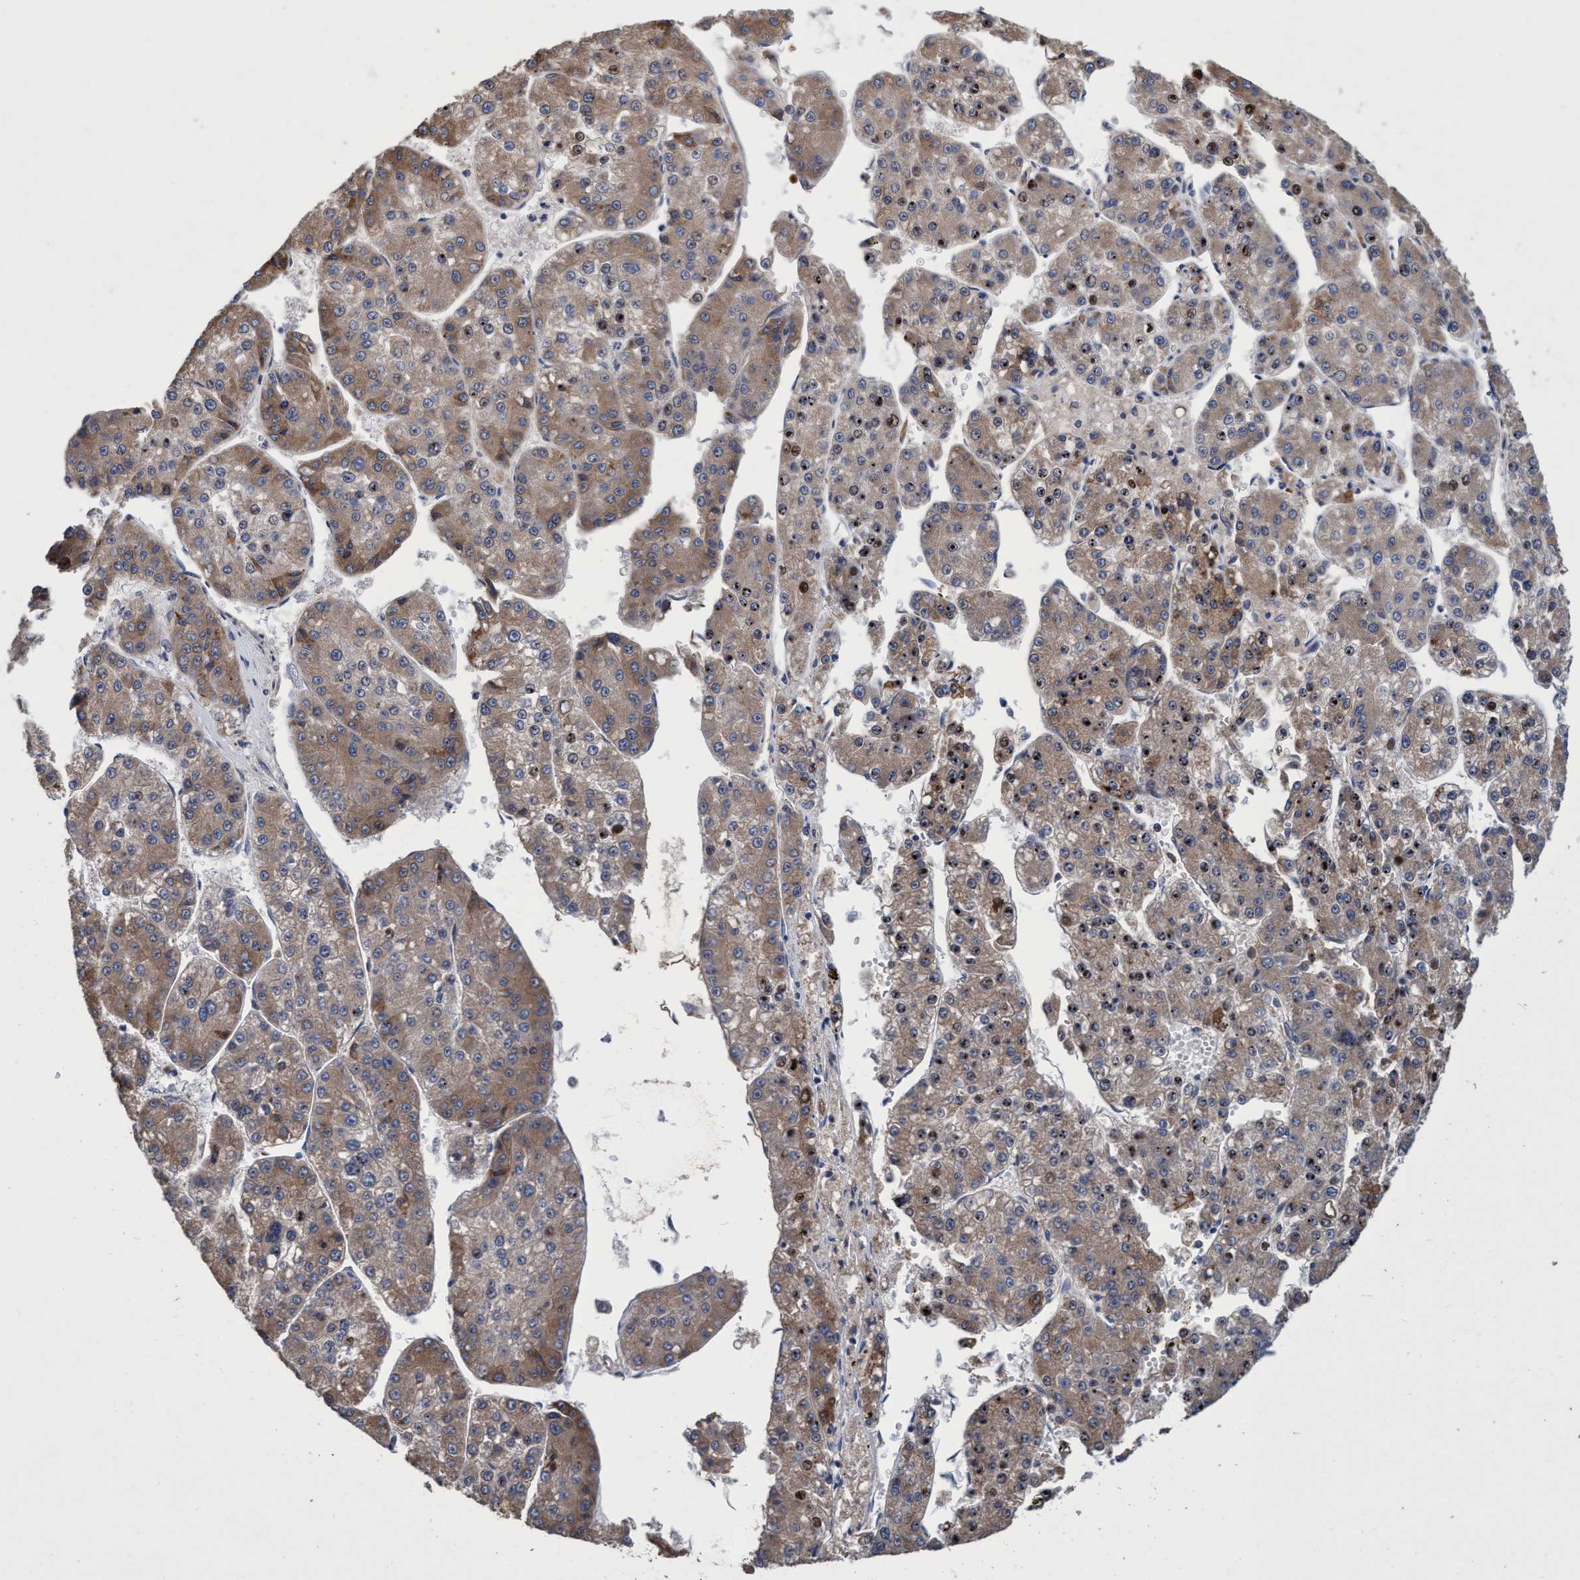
{"staining": {"intensity": "weak", "quantity": ">75%", "location": "cytoplasmic/membranous,nuclear"}, "tissue": "liver cancer", "cell_type": "Tumor cells", "image_type": "cancer", "snomed": [{"axis": "morphology", "description": "Carcinoma, Hepatocellular, NOS"}, {"axis": "topography", "description": "Liver"}], "caption": "Hepatocellular carcinoma (liver) stained for a protein (brown) demonstrates weak cytoplasmic/membranous and nuclear positive positivity in about >75% of tumor cells.", "gene": "CALCOCO2", "patient": {"sex": "female", "age": 73}}